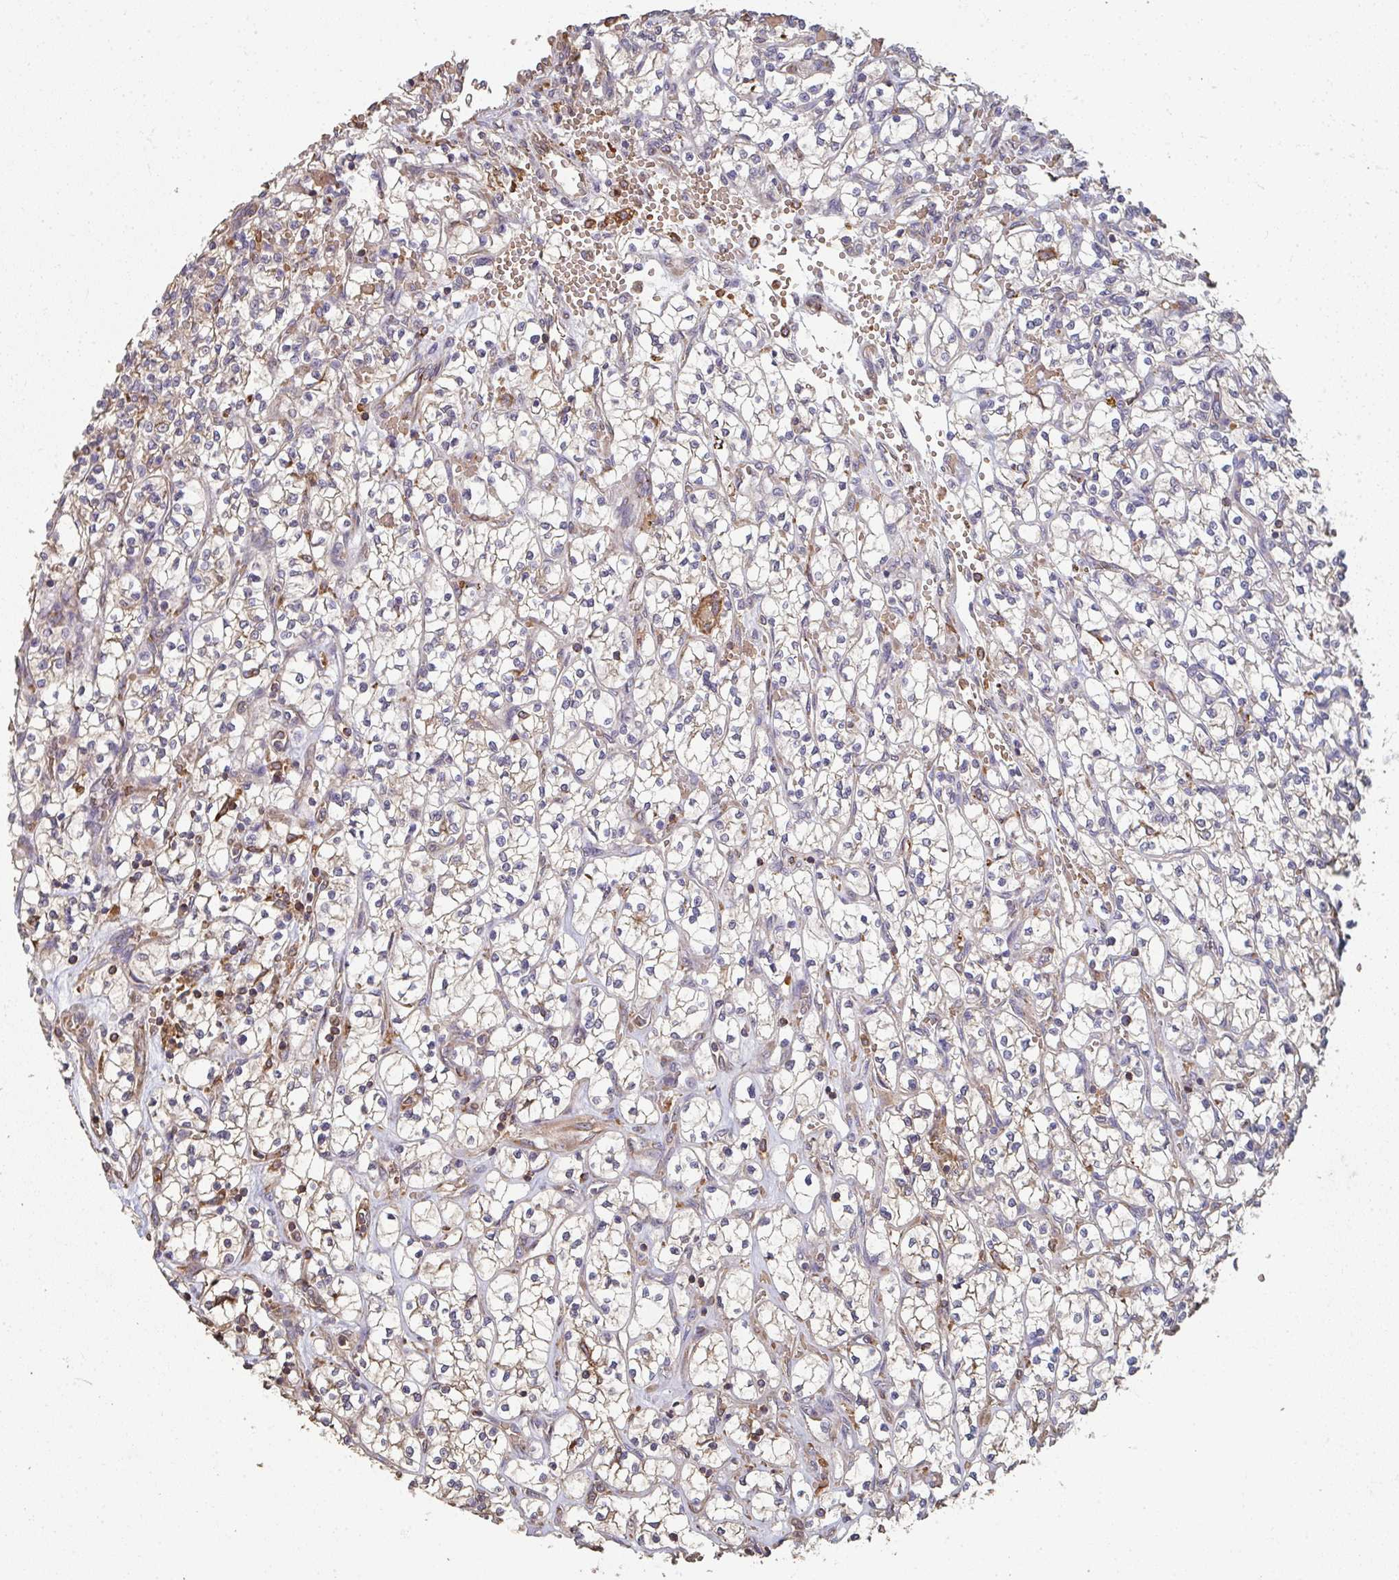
{"staining": {"intensity": "weak", "quantity": "<25%", "location": "cytoplasmic/membranous"}, "tissue": "renal cancer", "cell_type": "Tumor cells", "image_type": "cancer", "snomed": [{"axis": "morphology", "description": "Adenocarcinoma, NOS"}, {"axis": "topography", "description": "Kidney"}], "caption": "This is a micrograph of immunohistochemistry staining of renal adenocarcinoma, which shows no positivity in tumor cells. Brightfield microscopy of immunohistochemistry stained with DAB (brown) and hematoxylin (blue), captured at high magnification.", "gene": "POLG", "patient": {"sex": "female", "age": 64}}